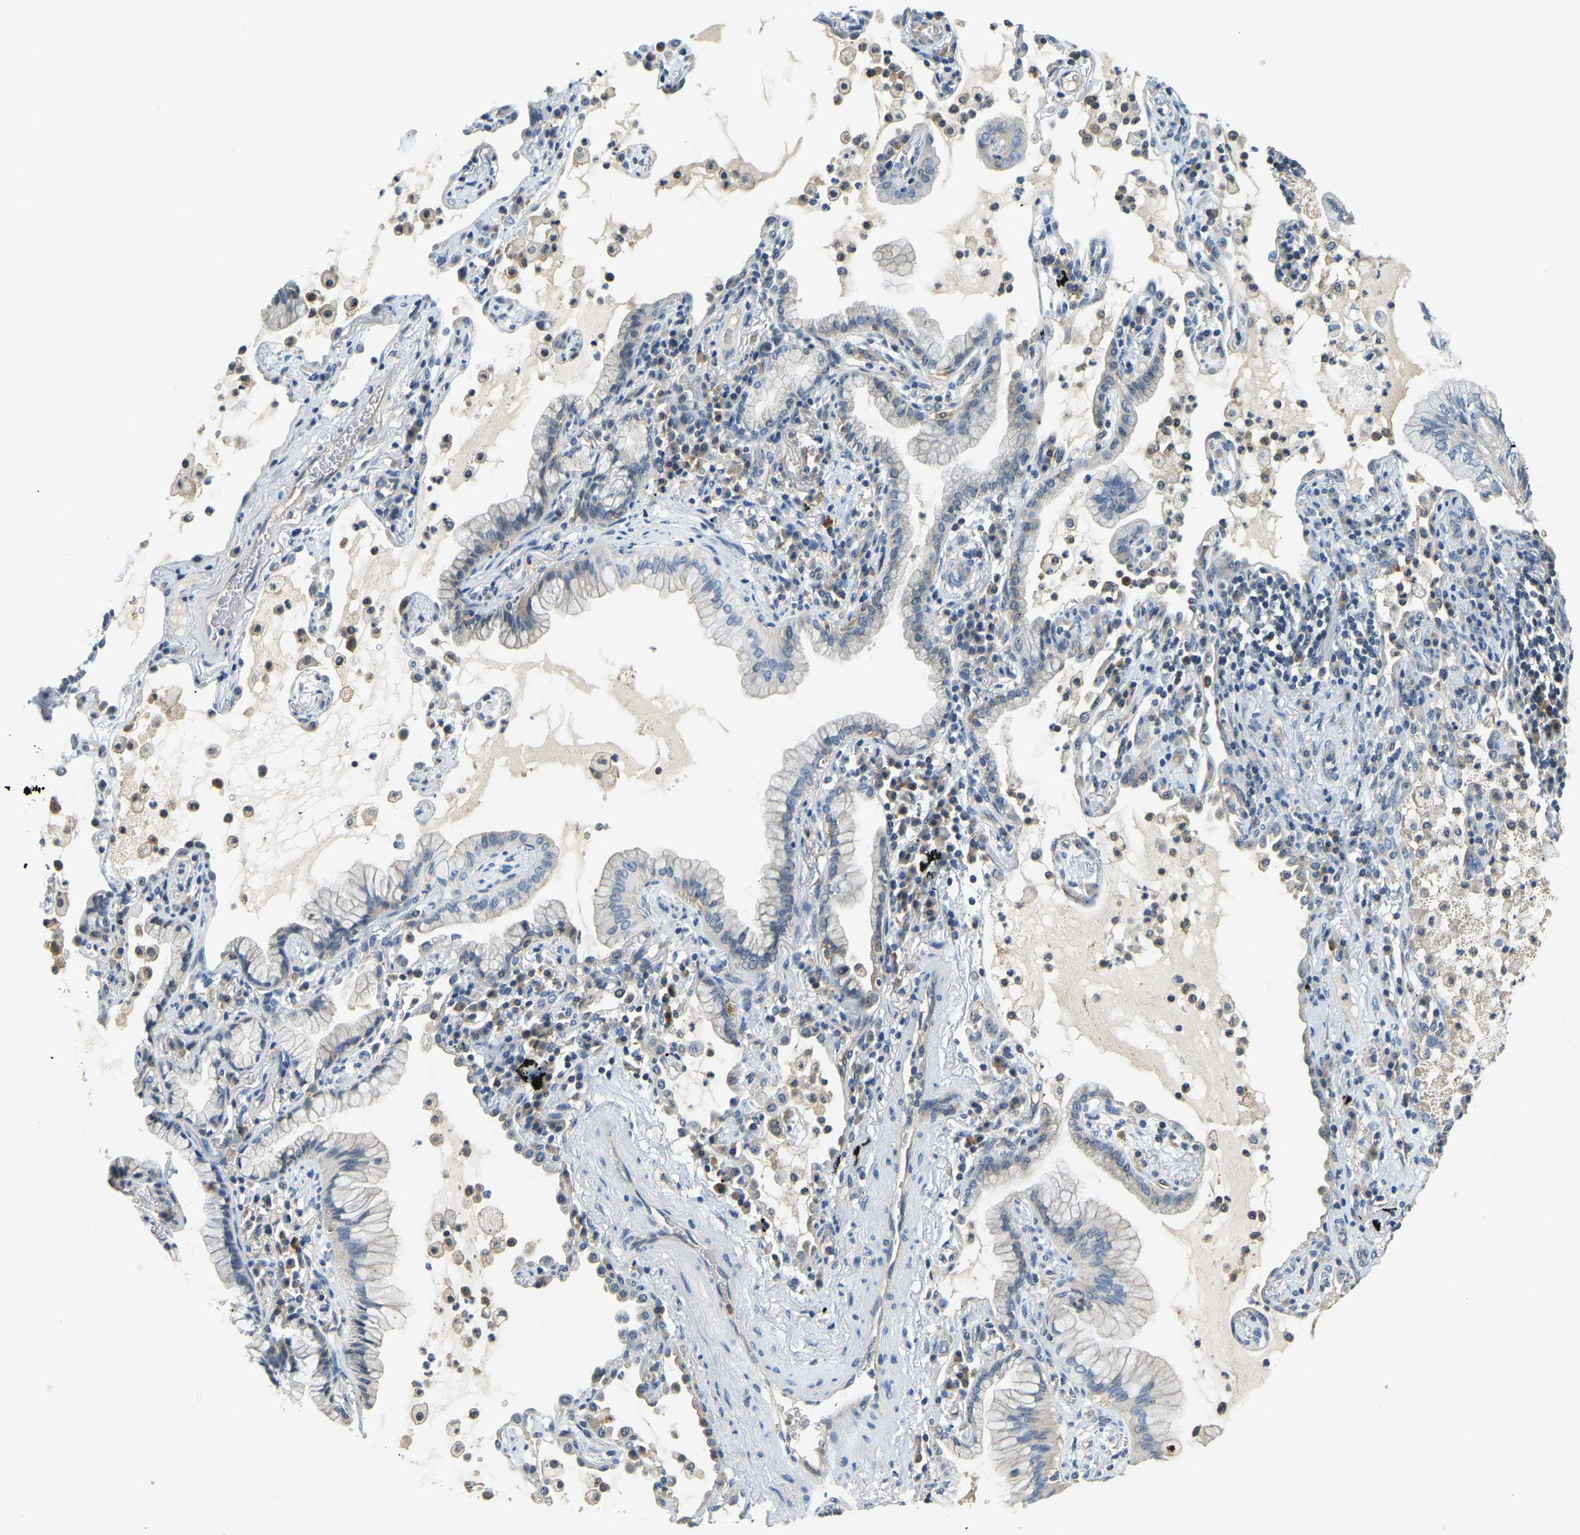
{"staining": {"intensity": "weak", "quantity": "<25%", "location": "cytoplasmic/membranous"}, "tissue": "lung cancer", "cell_type": "Tumor cells", "image_type": "cancer", "snomed": [{"axis": "morphology", "description": "Adenocarcinoma, NOS"}, {"axis": "topography", "description": "Lung"}], "caption": "Tumor cells are negative for brown protein staining in lung cancer (adenocarcinoma).", "gene": "RRP1", "patient": {"sex": "female", "age": 70}}